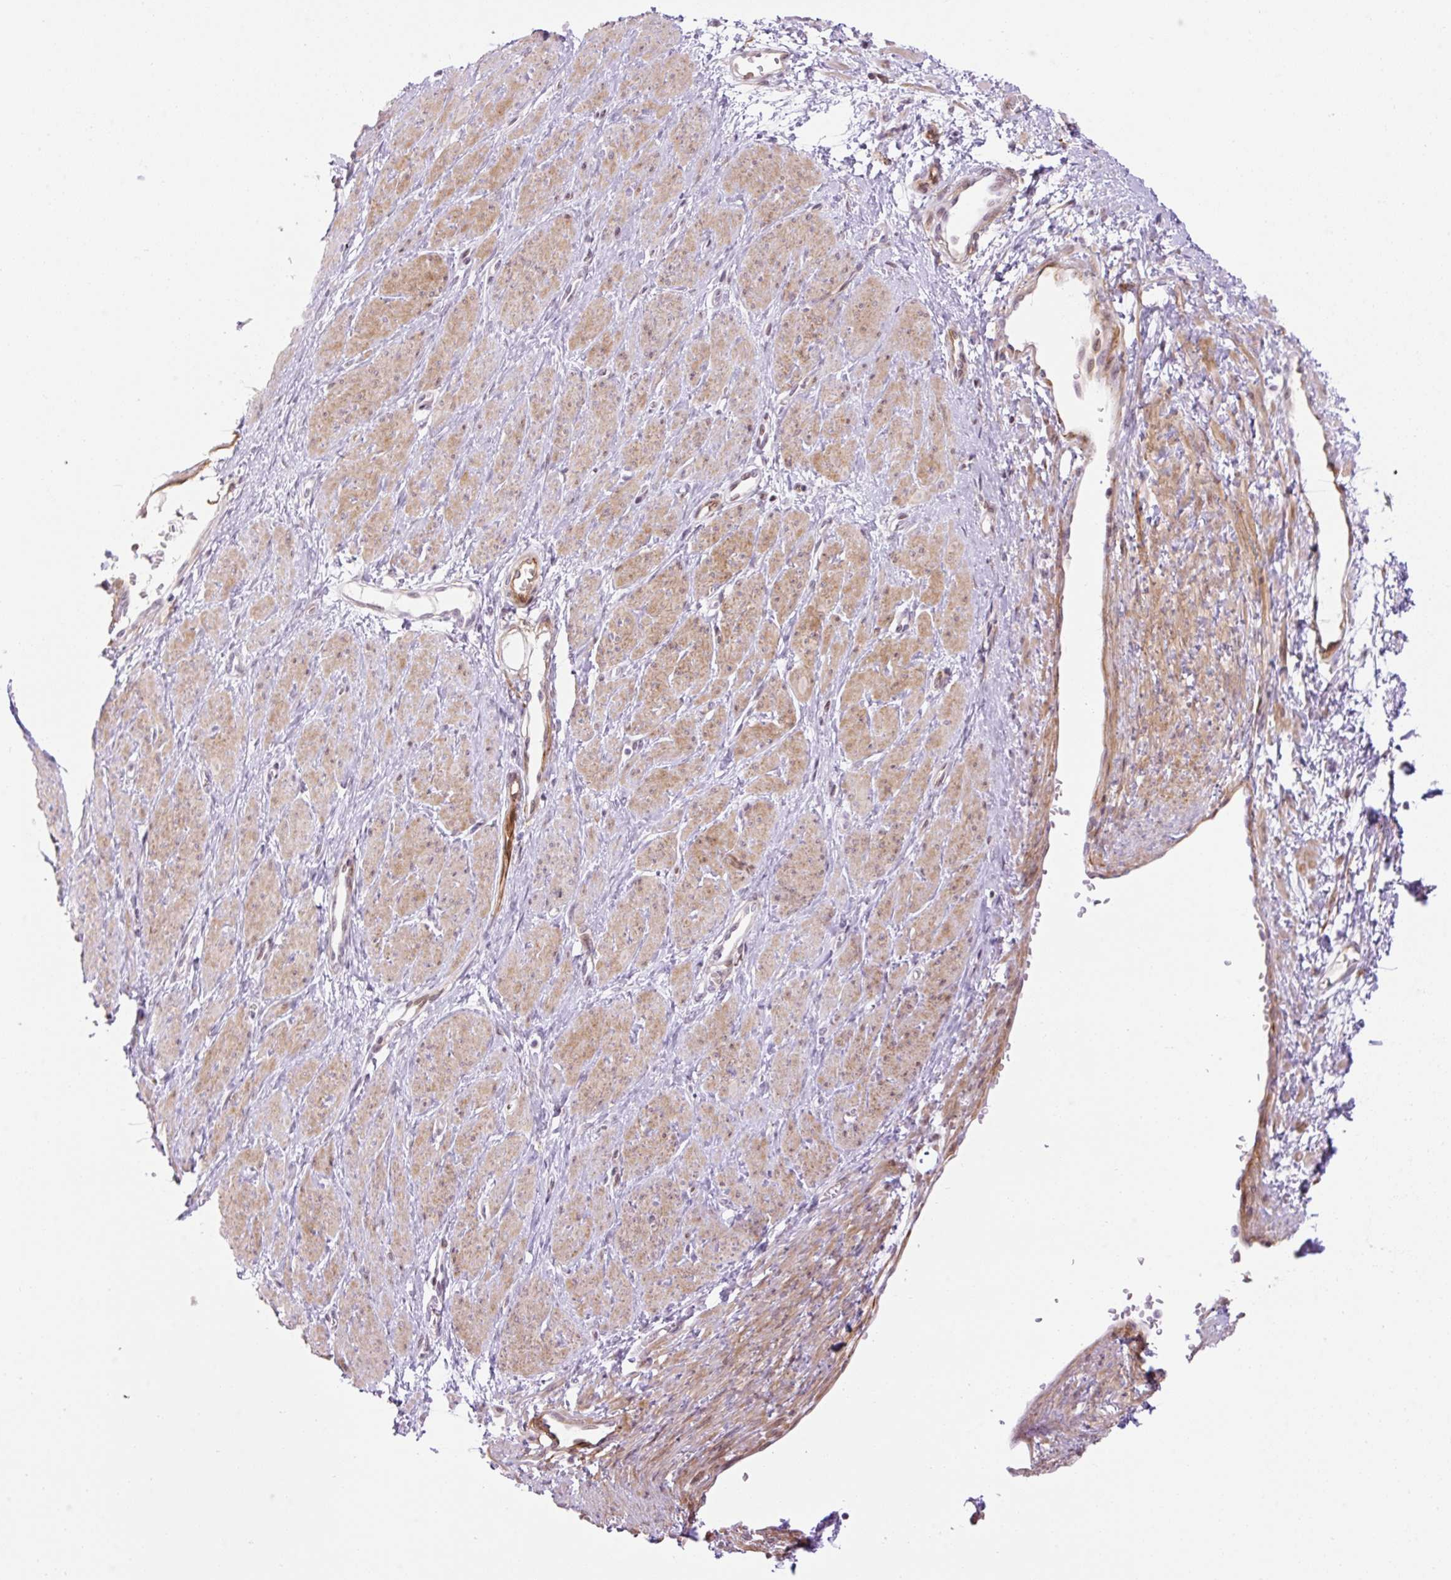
{"staining": {"intensity": "moderate", "quantity": ">75%", "location": "cytoplasmic/membranous"}, "tissue": "smooth muscle", "cell_type": "Smooth muscle cells", "image_type": "normal", "snomed": [{"axis": "morphology", "description": "Normal tissue, NOS"}, {"axis": "topography", "description": "Smooth muscle"}, {"axis": "topography", "description": "Uterus"}], "caption": "Benign smooth muscle reveals moderate cytoplasmic/membranous positivity in approximately >75% of smooth muscle cells, visualized by immunohistochemistry.", "gene": "ENSG00000268750", "patient": {"sex": "female", "age": 39}}